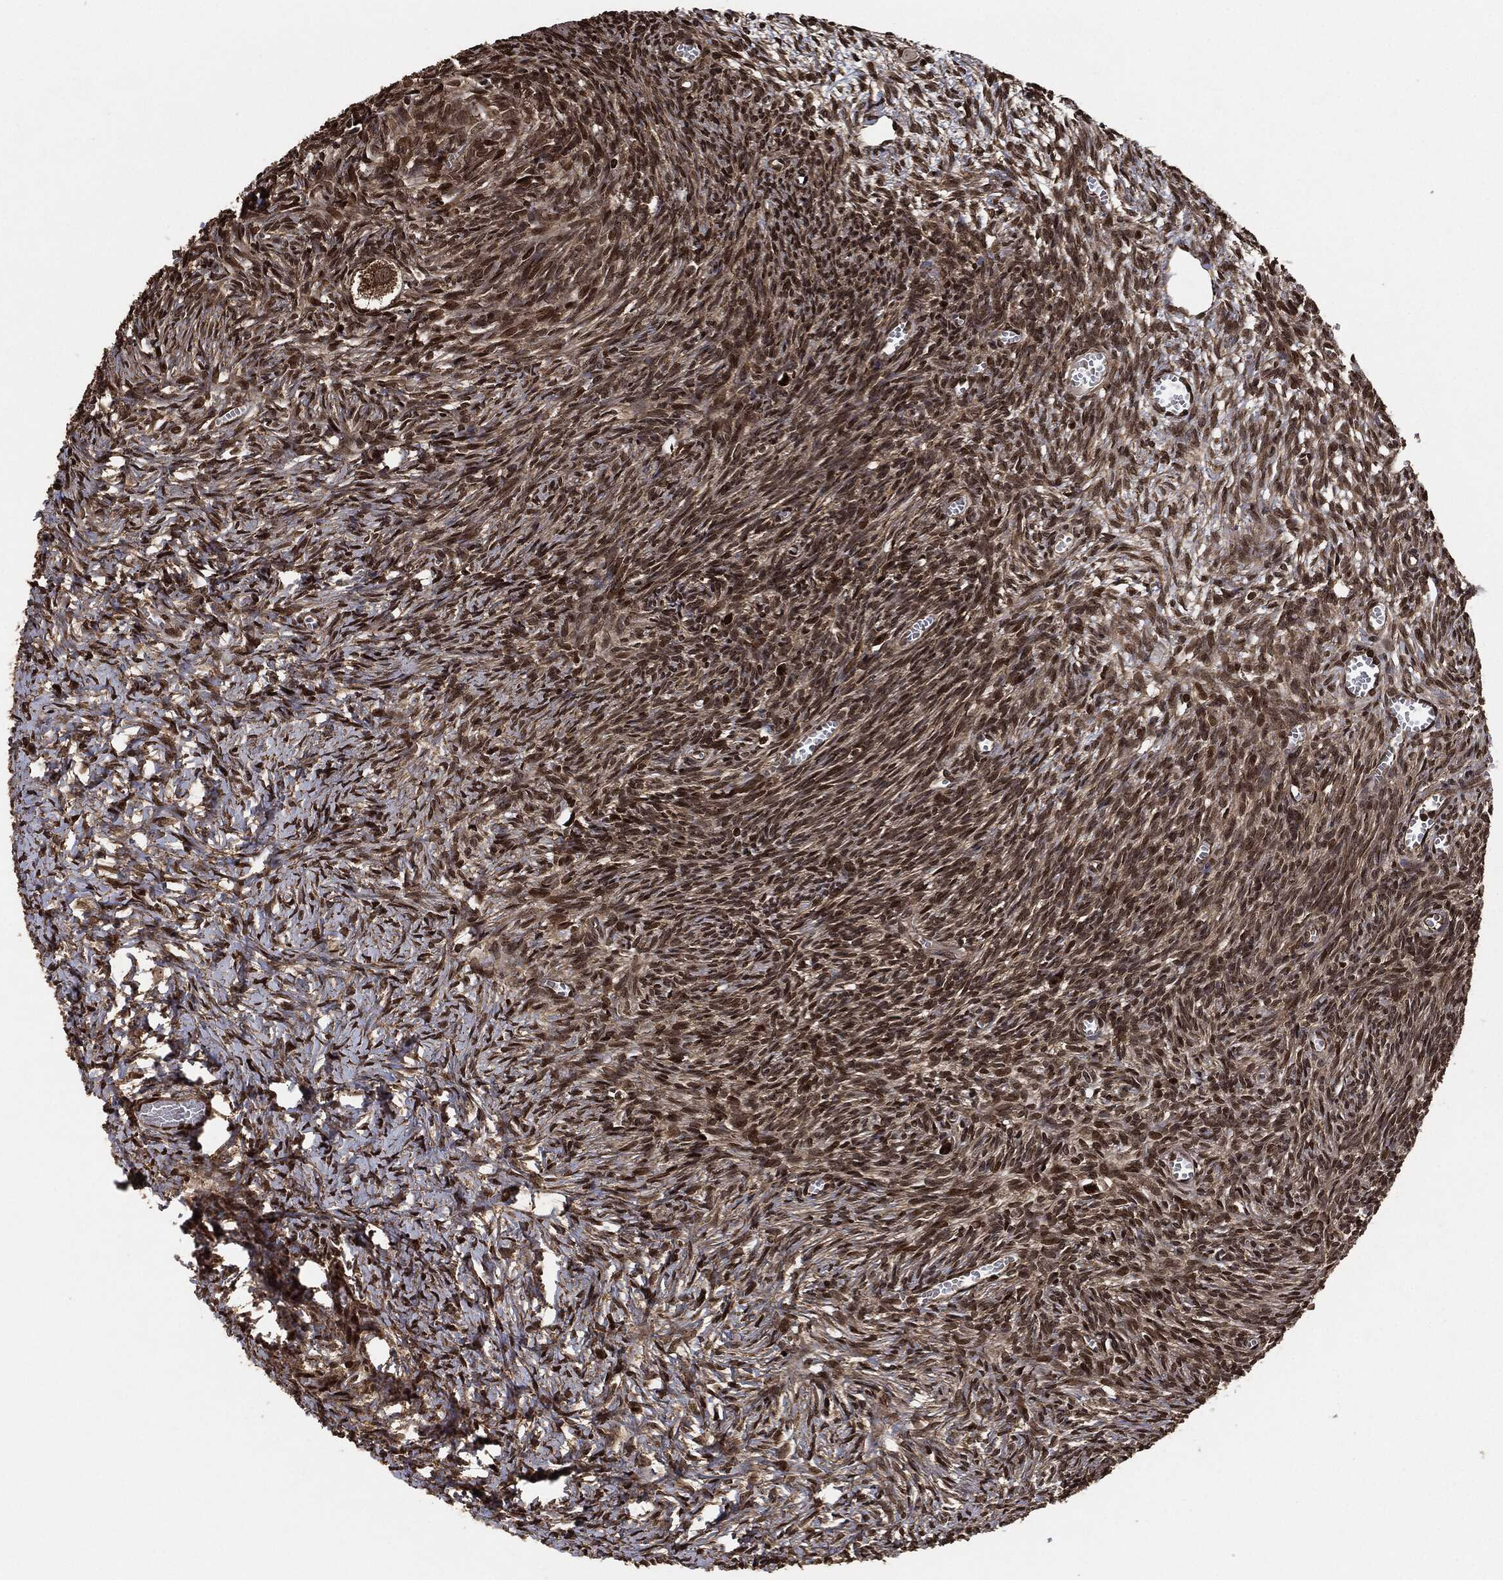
{"staining": {"intensity": "weak", "quantity": ">75%", "location": "cytoplasmic/membranous"}, "tissue": "ovary", "cell_type": "Follicle cells", "image_type": "normal", "snomed": [{"axis": "morphology", "description": "Normal tissue, NOS"}, {"axis": "topography", "description": "Ovary"}], "caption": "A low amount of weak cytoplasmic/membranous expression is appreciated in approximately >75% of follicle cells in benign ovary. (brown staining indicates protein expression, while blue staining denotes nuclei).", "gene": "PDK1", "patient": {"sex": "female", "age": 43}}